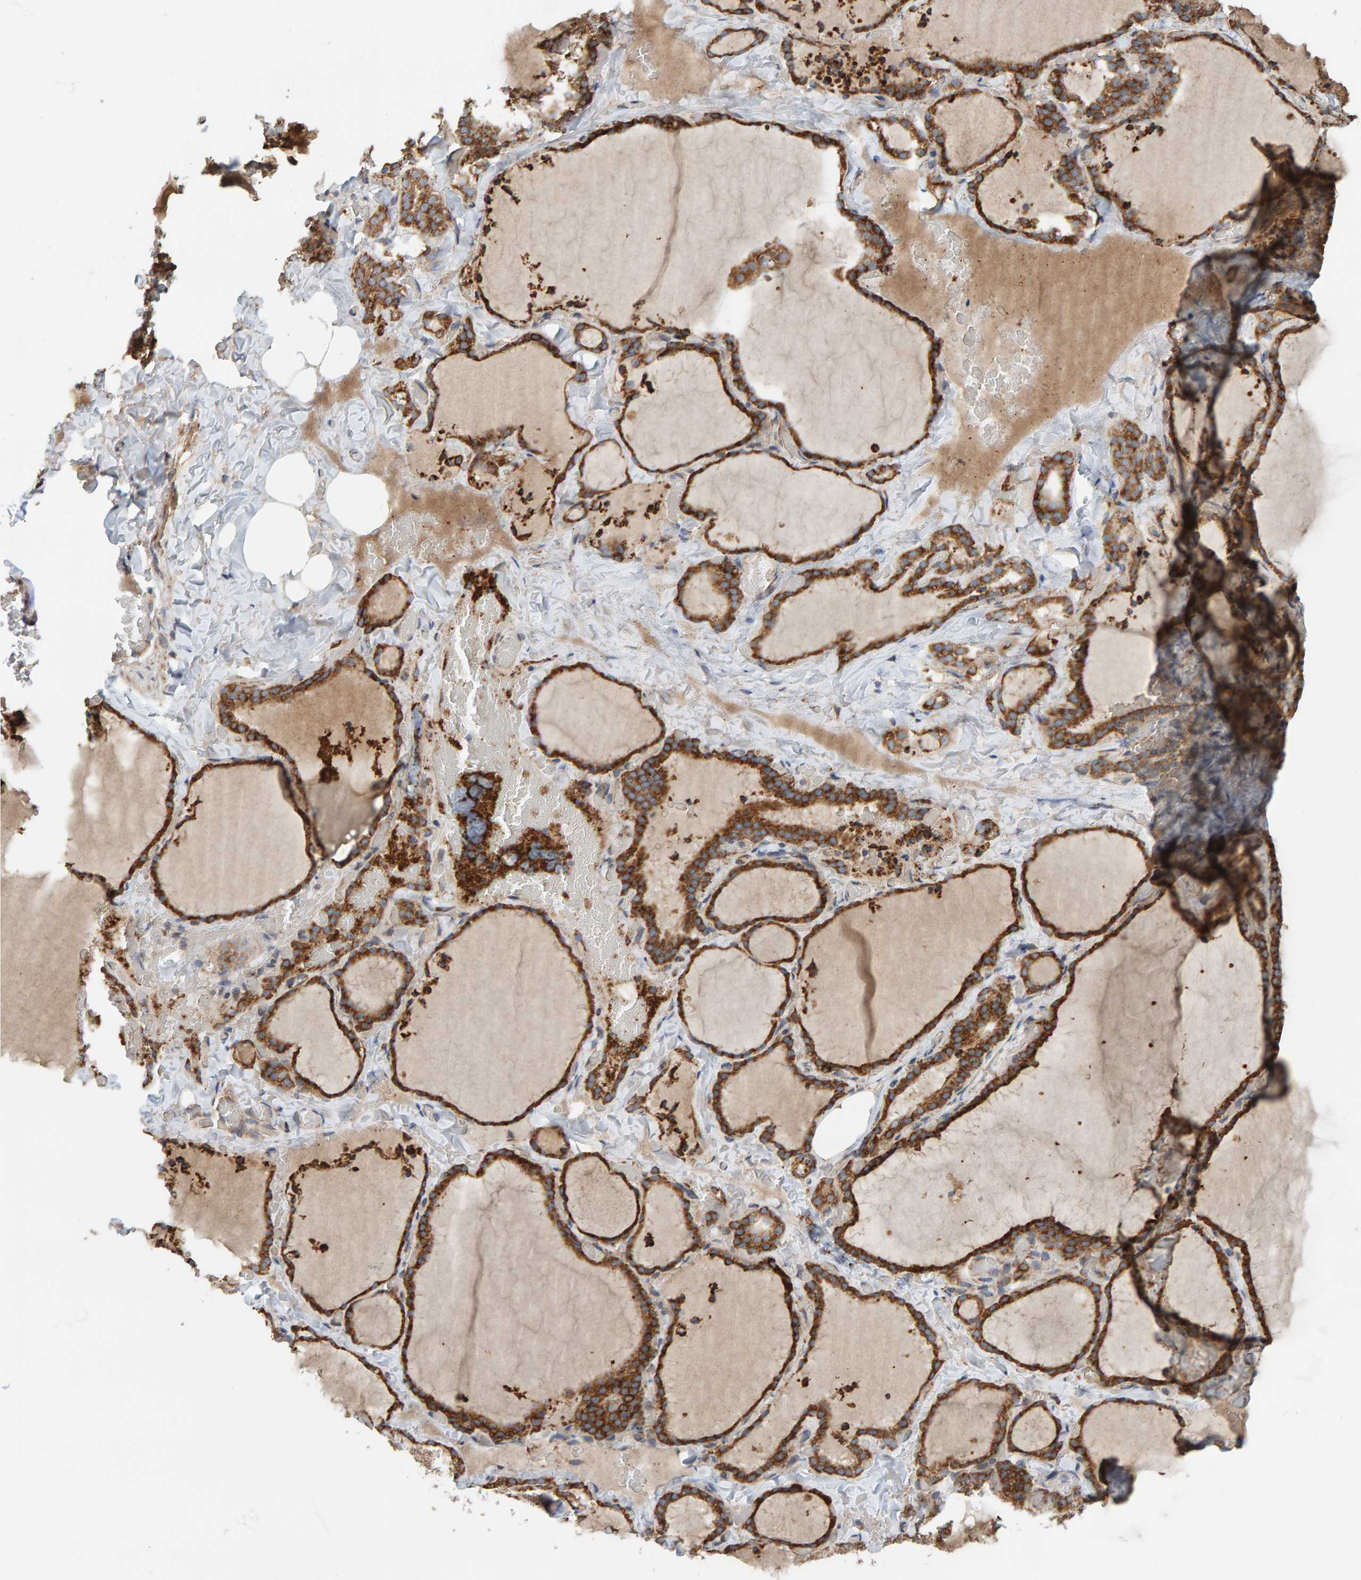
{"staining": {"intensity": "strong", "quantity": ">75%", "location": "cytoplasmic/membranous"}, "tissue": "thyroid gland", "cell_type": "Glandular cells", "image_type": "normal", "snomed": [{"axis": "morphology", "description": "Normal tissue, NOS"}, {"axis": "topography", "description": "Thyroid gland"}], "caption": "A brown stain highlights strong cytoplasmic/membranous expression of a protein in glandular cells of unremarkable human thyroid gland. (brown staining indicates protein expression, while blue staining denotes nuclei).", "gene": "MRPL45", "patient": {"sex": "female", "age": 22}}